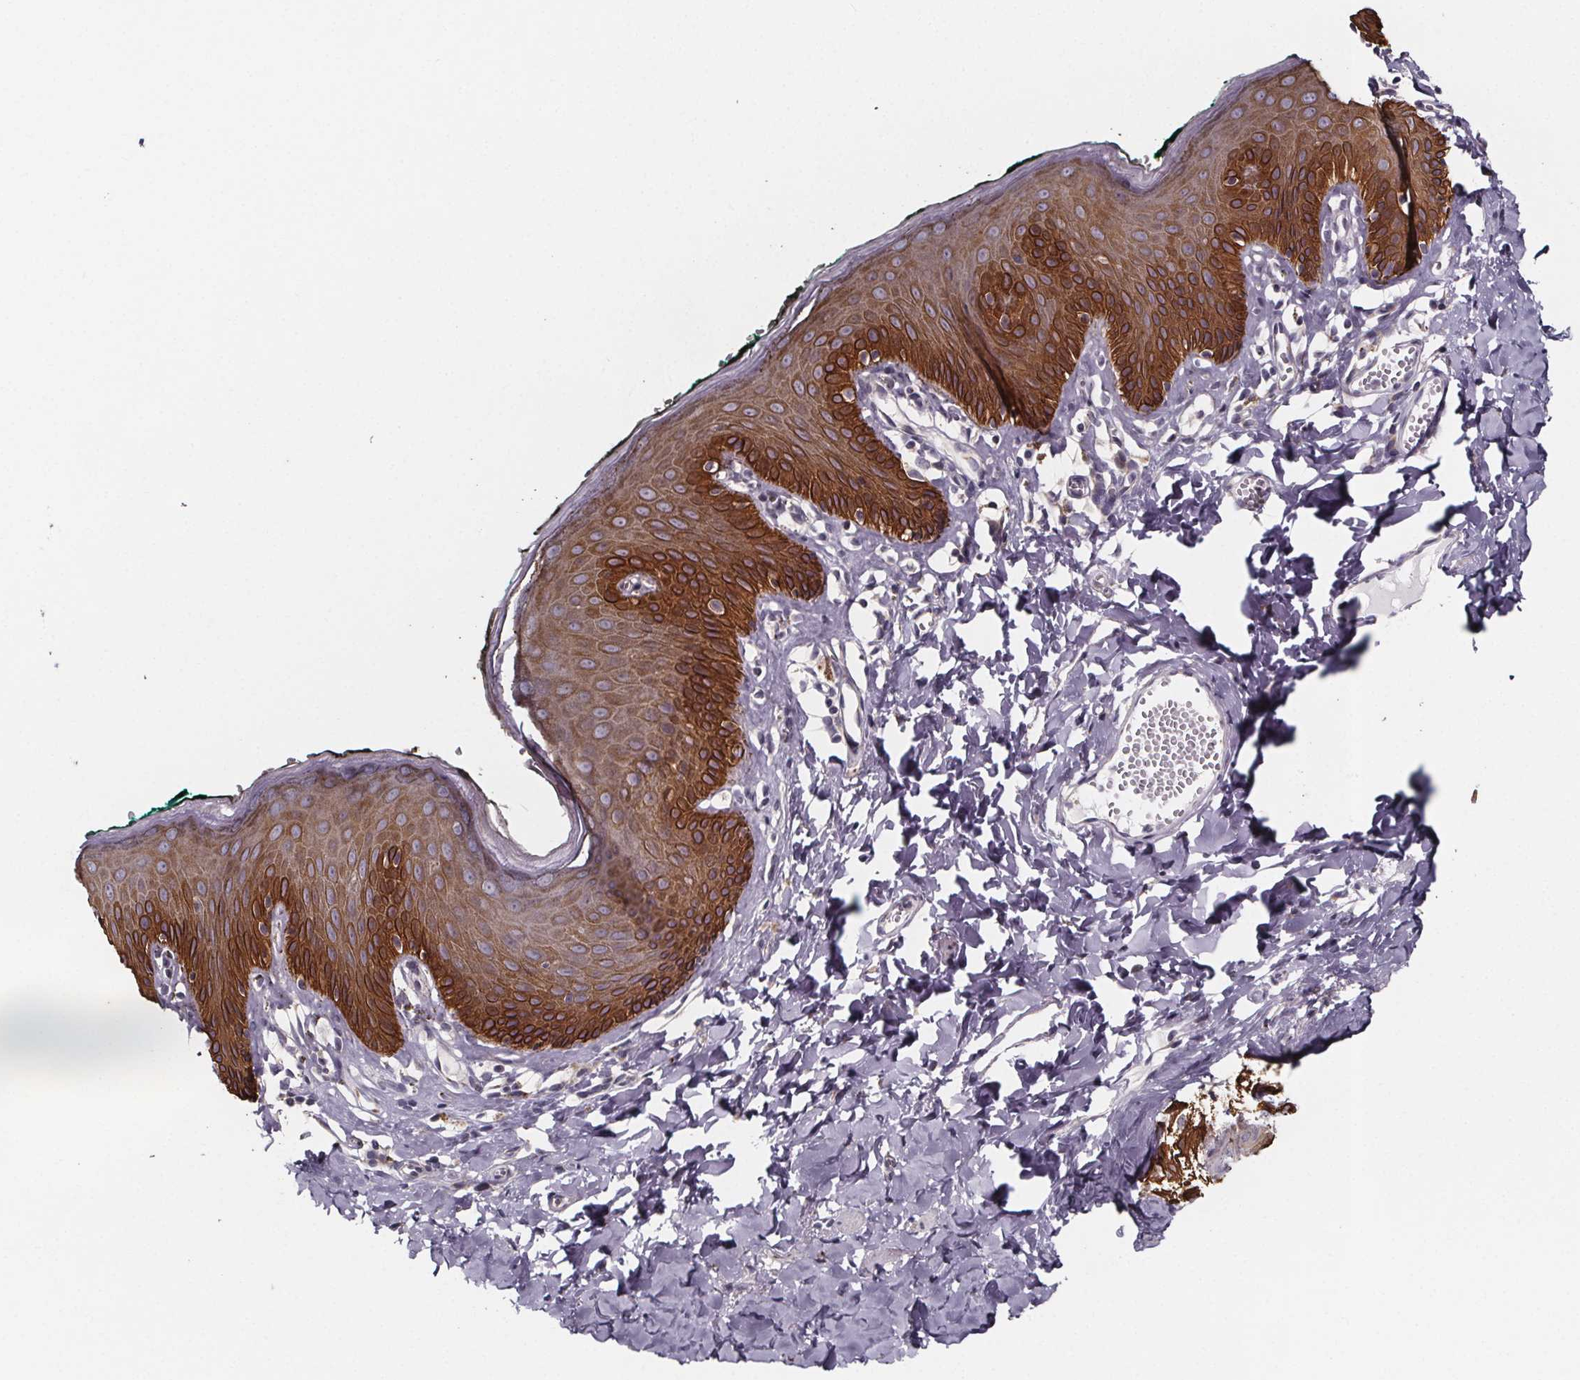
{"staining": {"intensity": "strong", "quantity": "25%-75%", "location": "cytoplasmic/membranous"}, "tissue": "skin", "cell_type": "Epidermal cells", "image_type": "normal", "snomed": [{"axis": "morphology", "description": "Normal tissue, NOS"}, {"axis": "topography", "description": "Vulva"}, {"axis": "topography", "description": "Peripheral nerve tissue"}], "caption": "This micrograph displays immunohistochemistry staining of normal human skin, with high strong cytoplasmic/membranous positivity in about 25%-75% of epidermal cells.", "gene": "NDST1", "patient": {"sex": "female", "age": 66}}